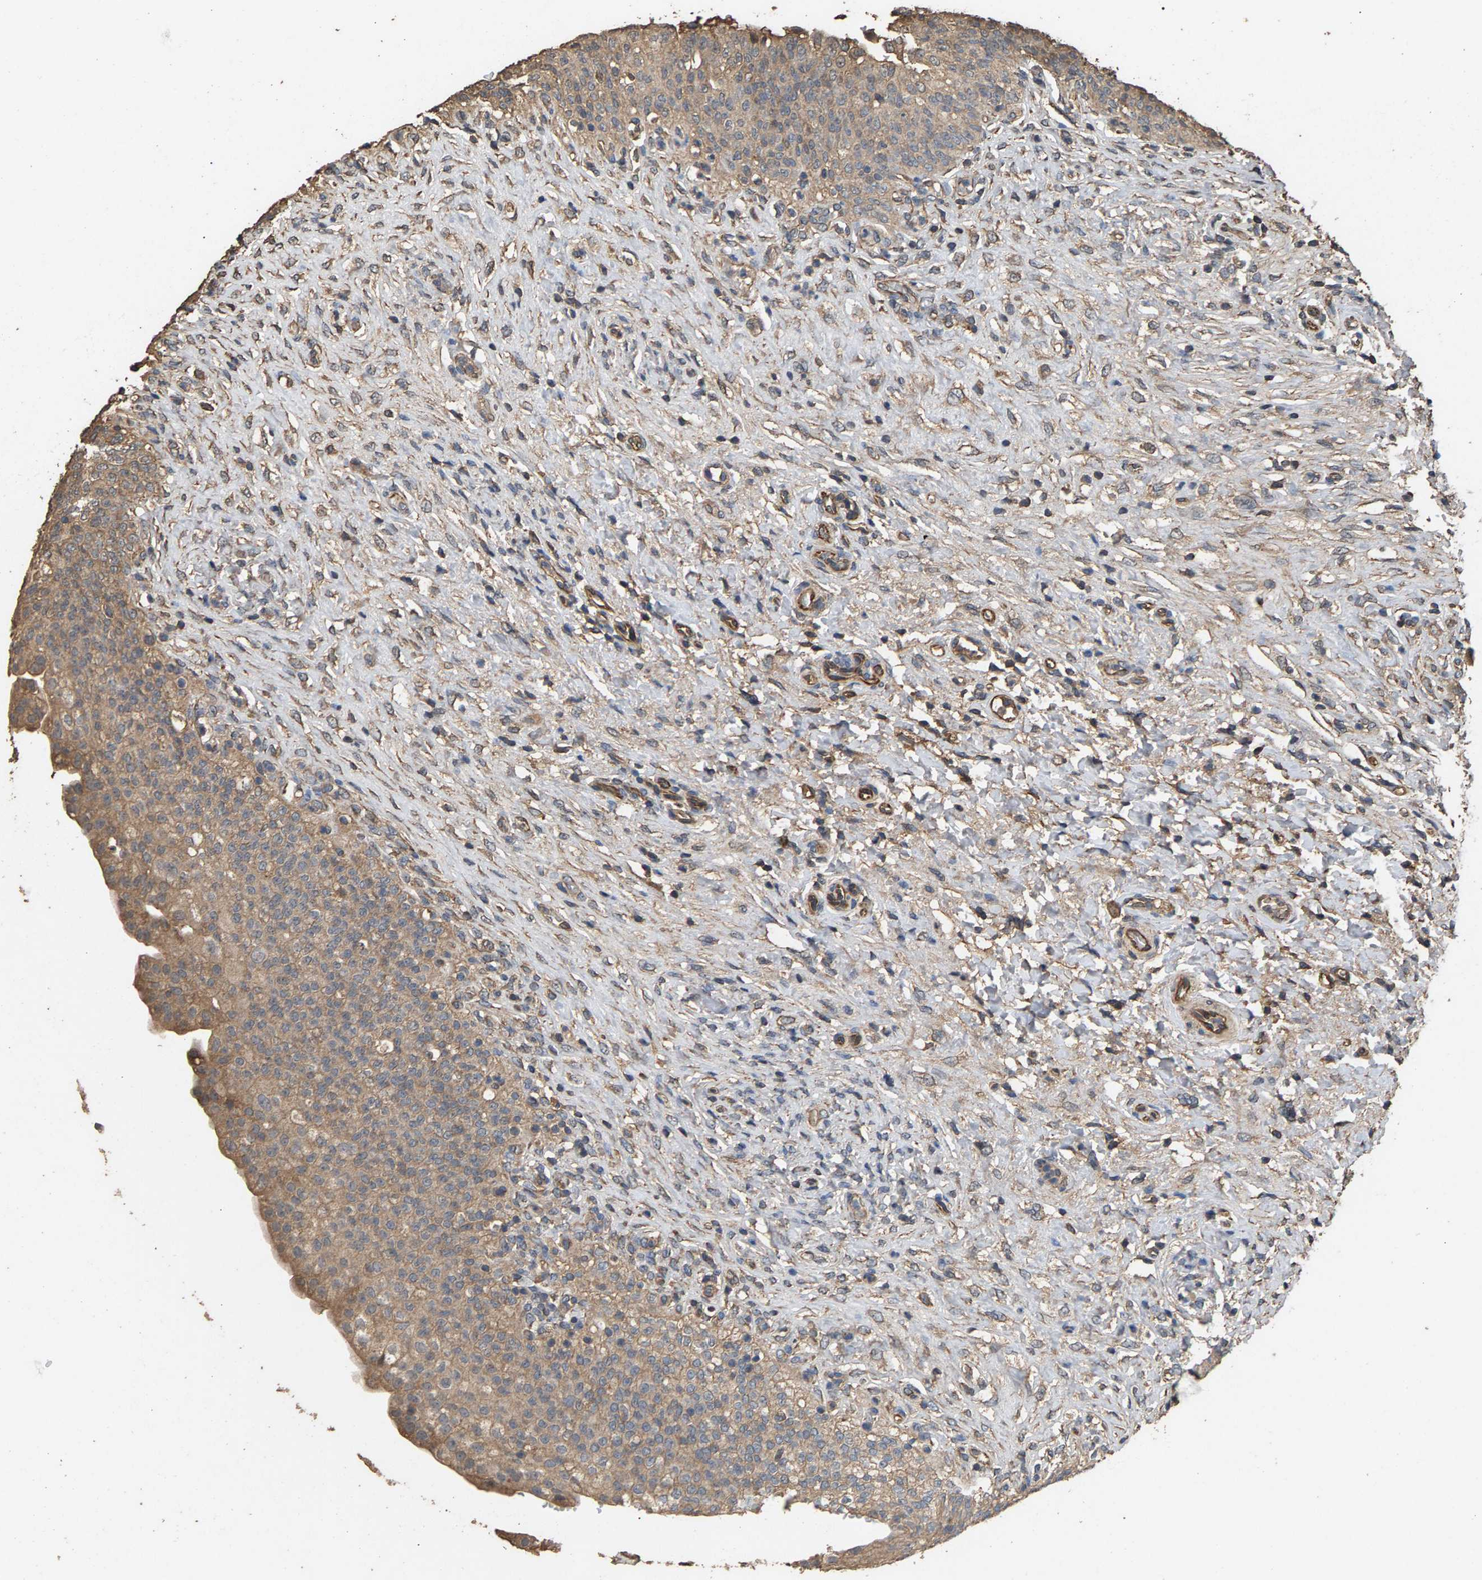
{"staining": {"intensity": "moderate", "quantity": ">75%", "location": "cytoplasmic/membranous"}, "tissue": "urinary bladder", "cell_type": "Urothelial cells", "image_type": "normal", "snomed": [{"axis": "morphology", "description": "Urothelial carcinoma, High grade"}, {"axis": "topography", "description": "Urinary bladder"}], "caption": "Immunohistochemistry (IHC) photomicrograph of unremarkable urinary bladder: urinary bladder stained using IHC shows medium levels of moderate protein expression localized specifically in the cytoplasmic/membranous of urothelial cells, appearing as a cytoplasmic/membranous brown color.", "gene": "HTRA3", "patient": {"sex": "male", "age": 46}}